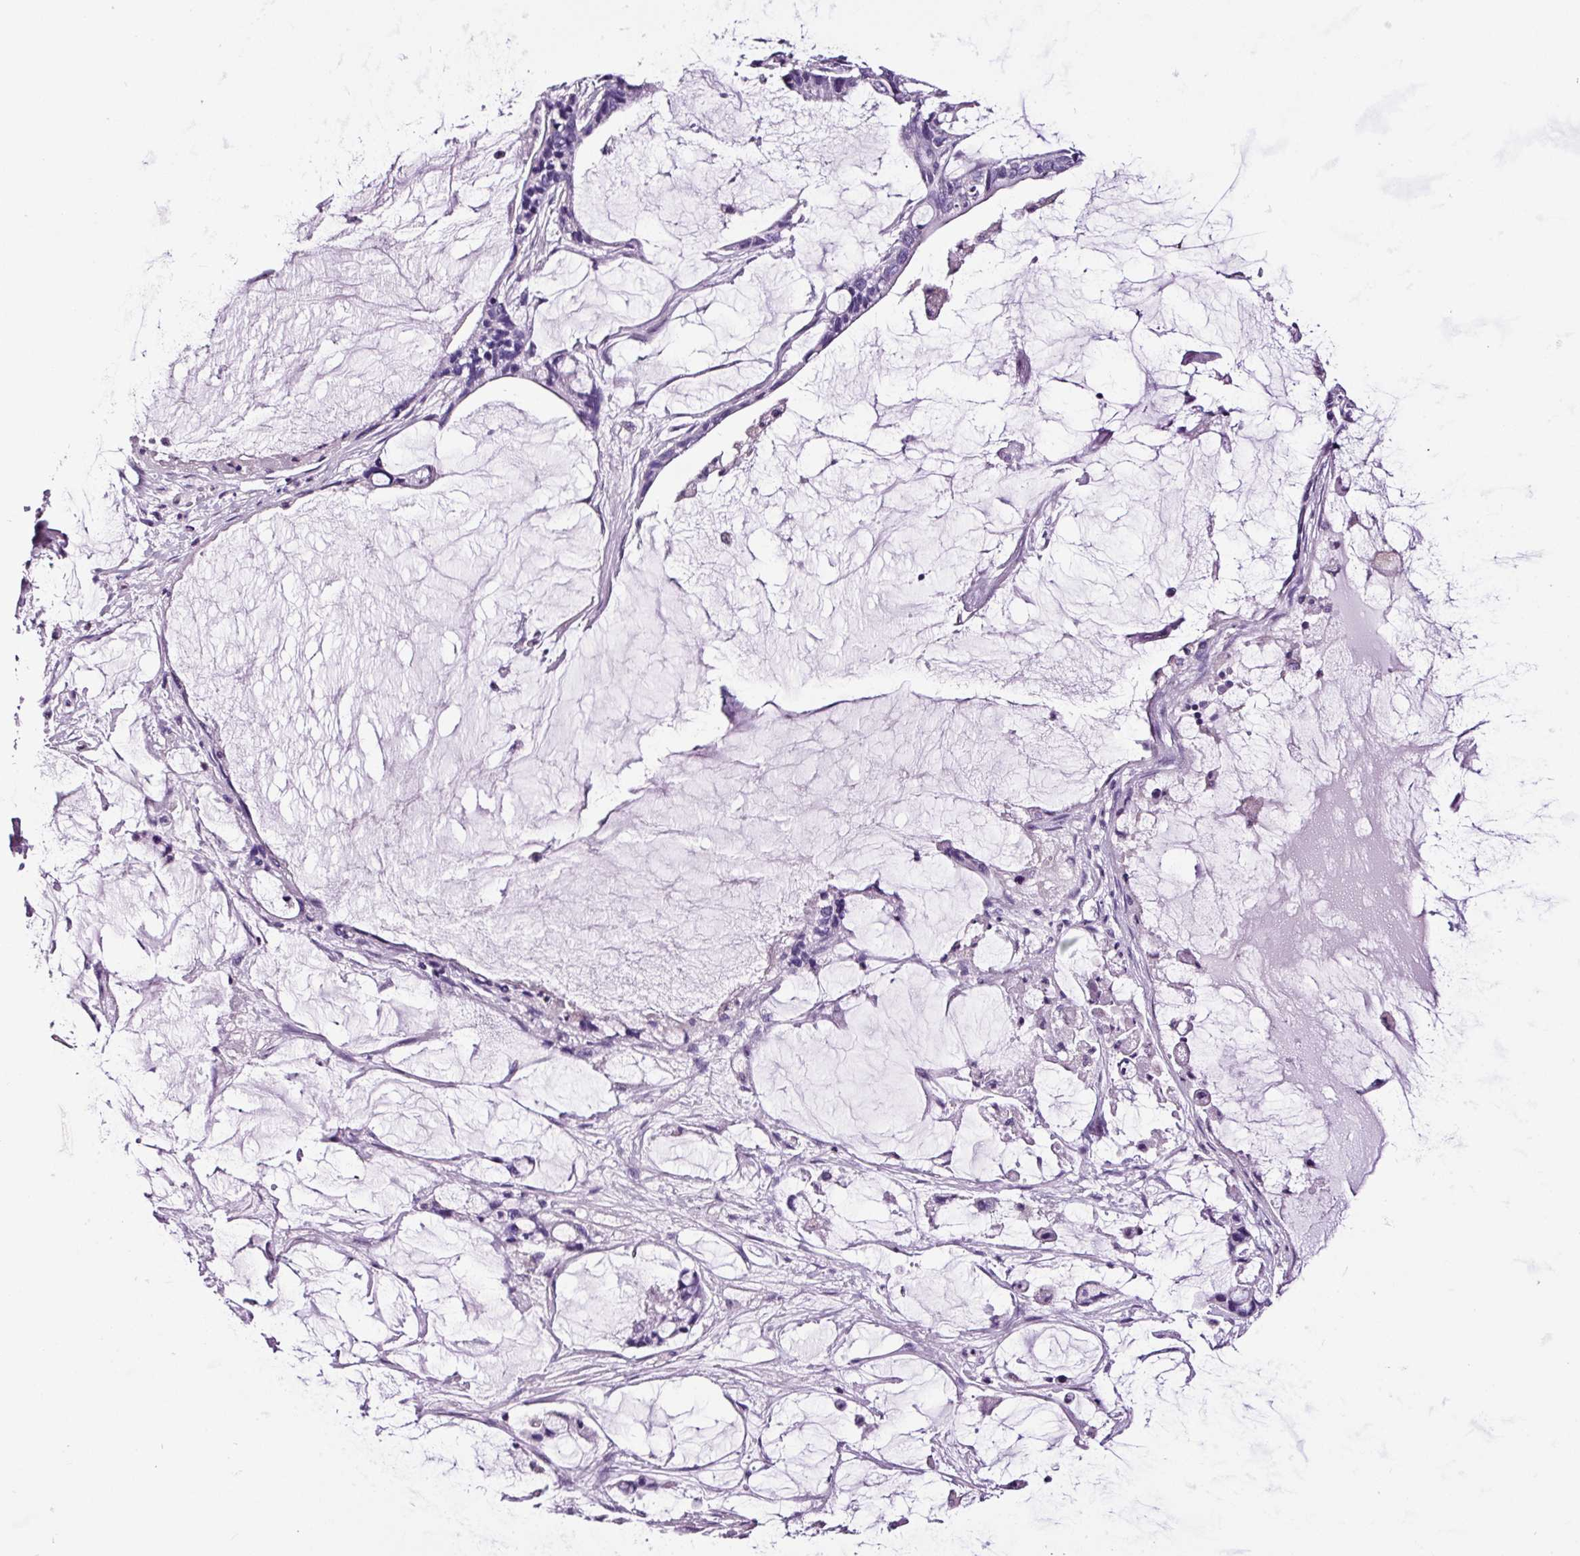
{"staining": {"intensity": "negative", "quantity": "none", "location": "none"}, "tissue": "ovarian cancer", "cell_type": "Tumor cells", "image_type": "cancer", "snomed": [{"axis": "morphology", "description": "Cystadenocarcinoma, mucinous, NOS"}, {"axis": "topography", "description": "Ovary"}], "caption": "Tumor cells show no significant protein positivity in mucinous cystadenocarcinoma (ovarian).", "gene": "FBXL7", "patient": {"sex": "female", "age": 63}}